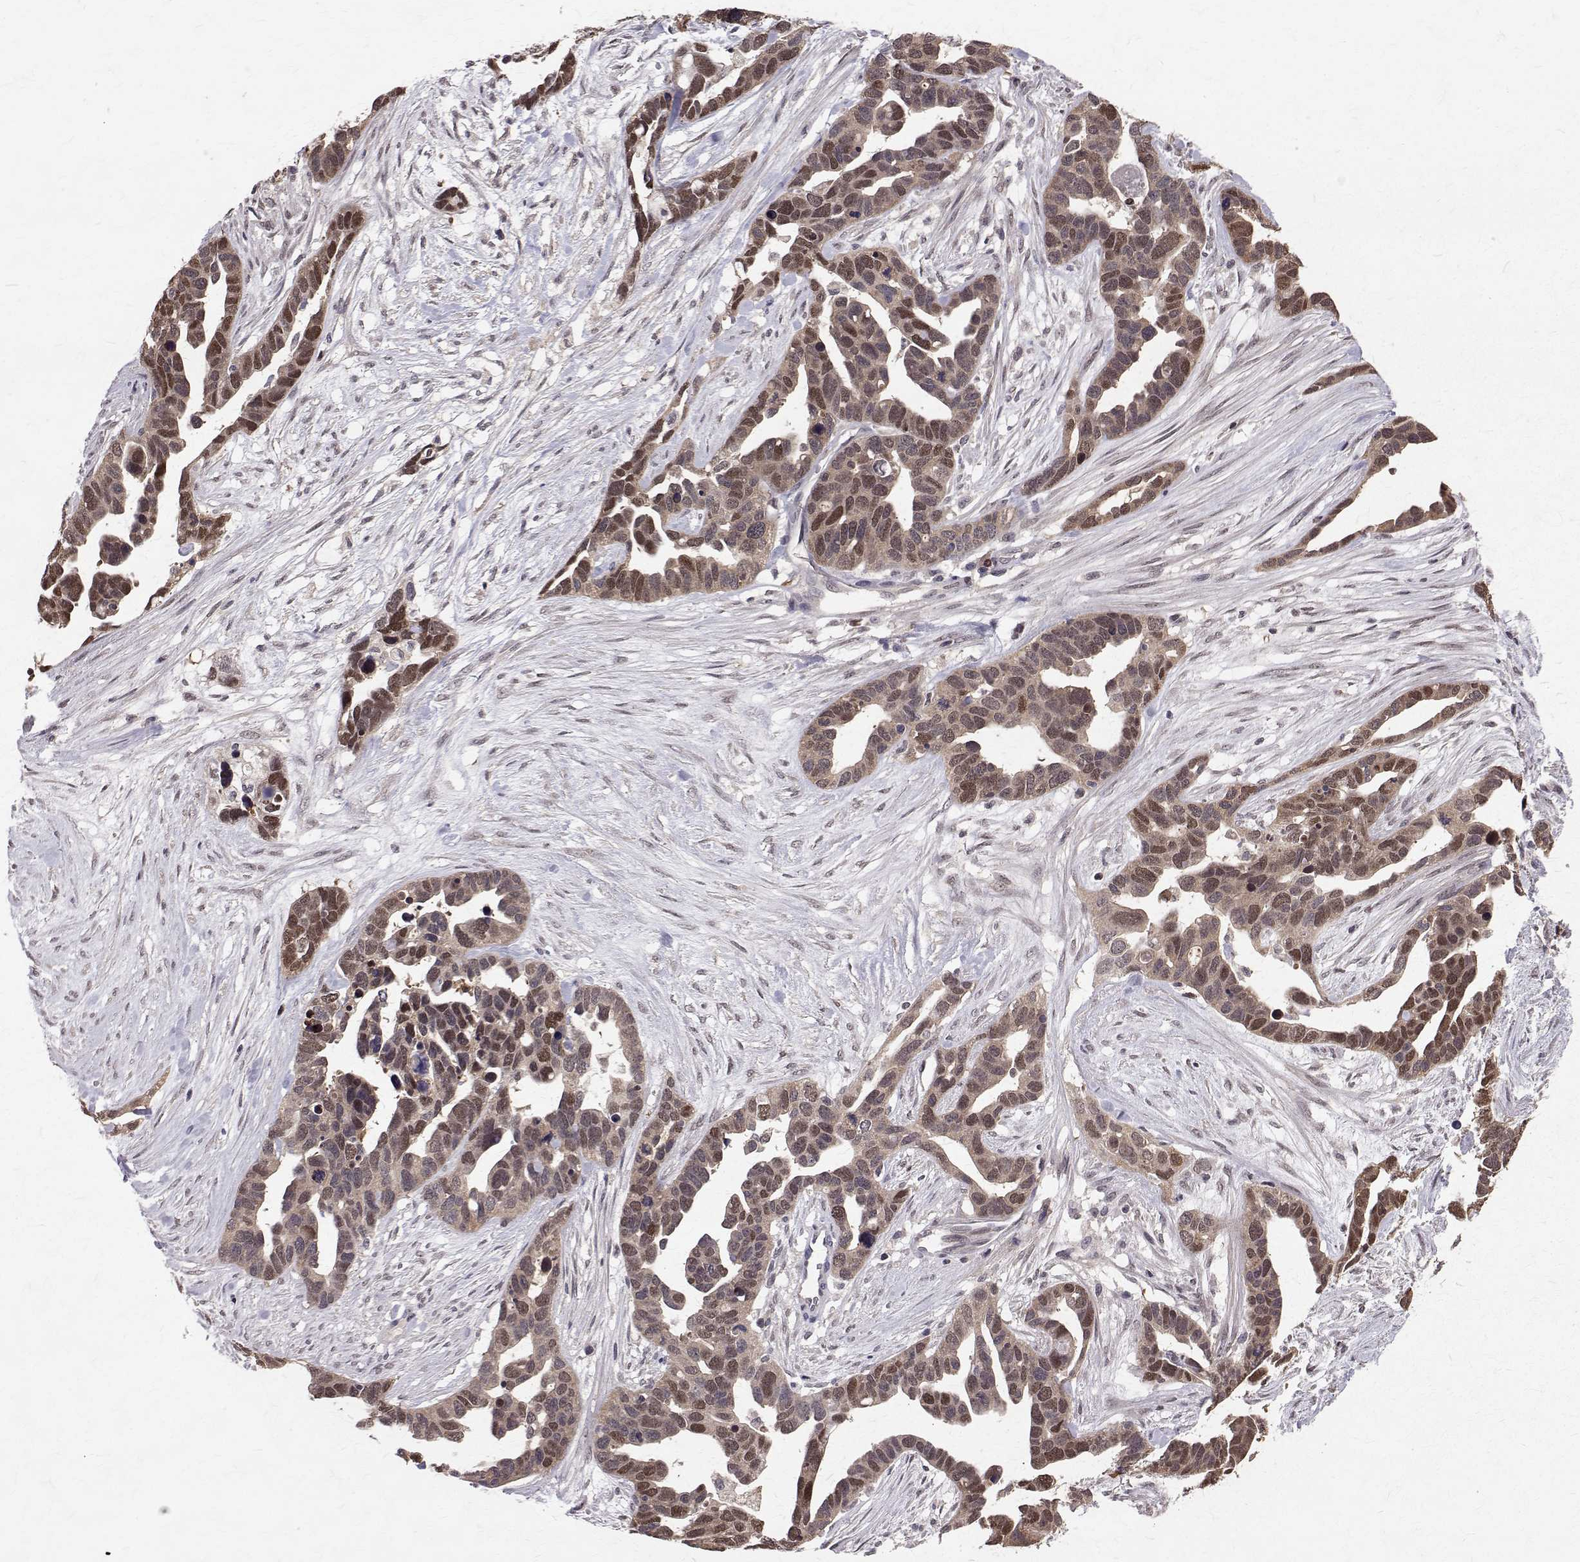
{"staining": {"intensity": "moderate", "quantity": ">75%", "location": "cytoplasmic/membranous,nuclear"}, "tissue": "ovarian cancer", "cell_type": "Tumor cells", "image_type": "cancer", "snomed": [{"axis": "morphology", "description": "Cystadenocarcinoma, serous, NOS"}, {"axis": "topography", "description": "Ovary"}], "caption": "About >75% of tumor cells in ovarian serous cystadenocarcinoma display moderate cytoplasmic/membranous and nuclear protein positivity as visualized by brown immunohistochemical staining.", "gene": "NIF3L1", "patient": {"sex": "female", "age": 54}}